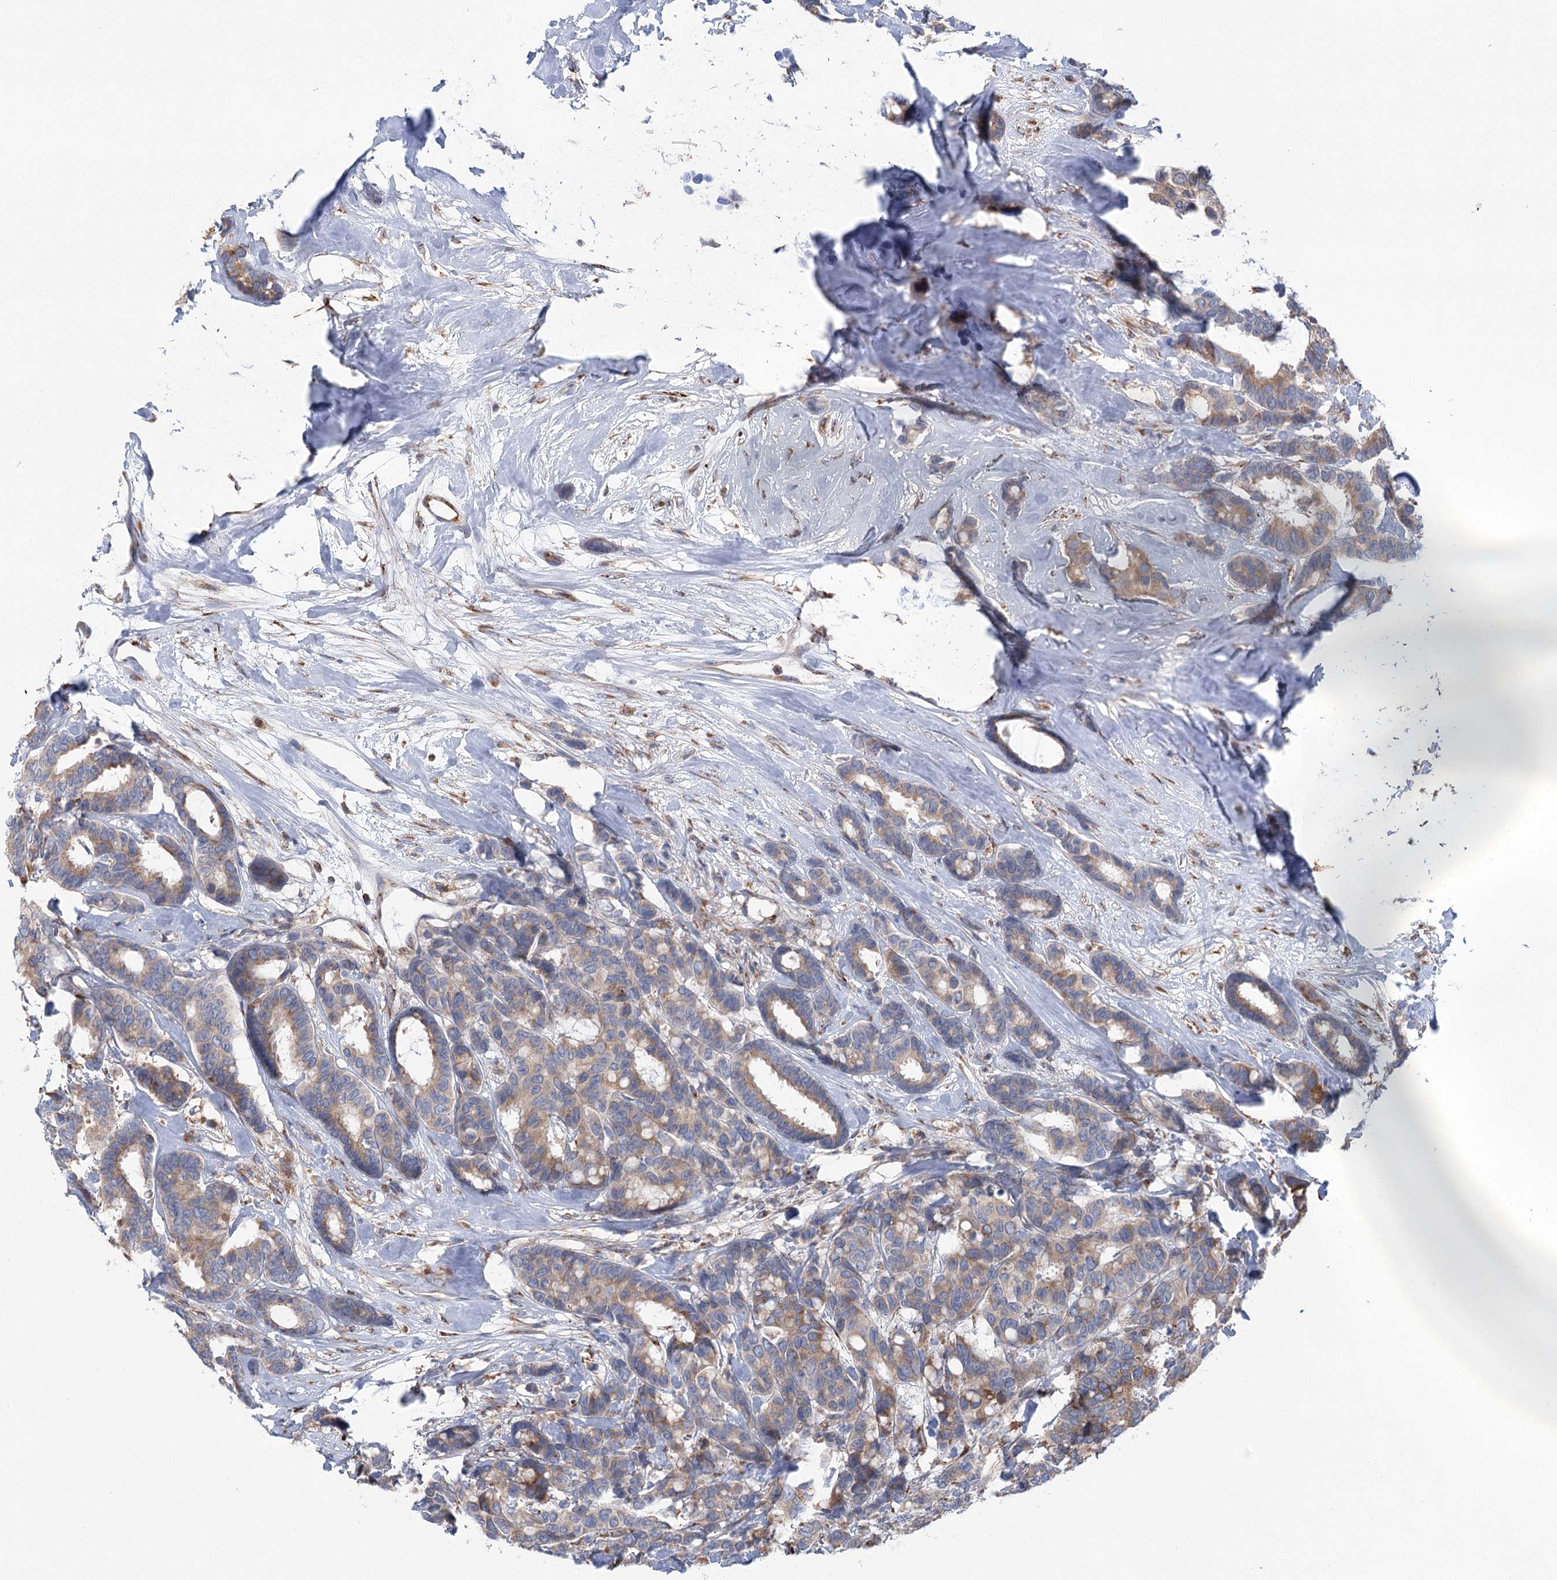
{"staining": {"intensity": "moderate", "quantity": "25%-75%", "location": "cytoplasmic/membranous"}, "tissue": "breast cancer", "cell_type": "Tumor cells", "image_type": "cancer", "snomed": [{"axis": "morphology", "description": "Duct carcinoma"}, {"axis": "topography", "description": "Breast"}], "caption": "Tumor cells show moderate cytoplasmic/membranous expression in approximately 25%-75% of cells in breast cancer (intraductal carcinoma).", "gene": "METTL24", "patient": {"sex": "female", "age": 87}}